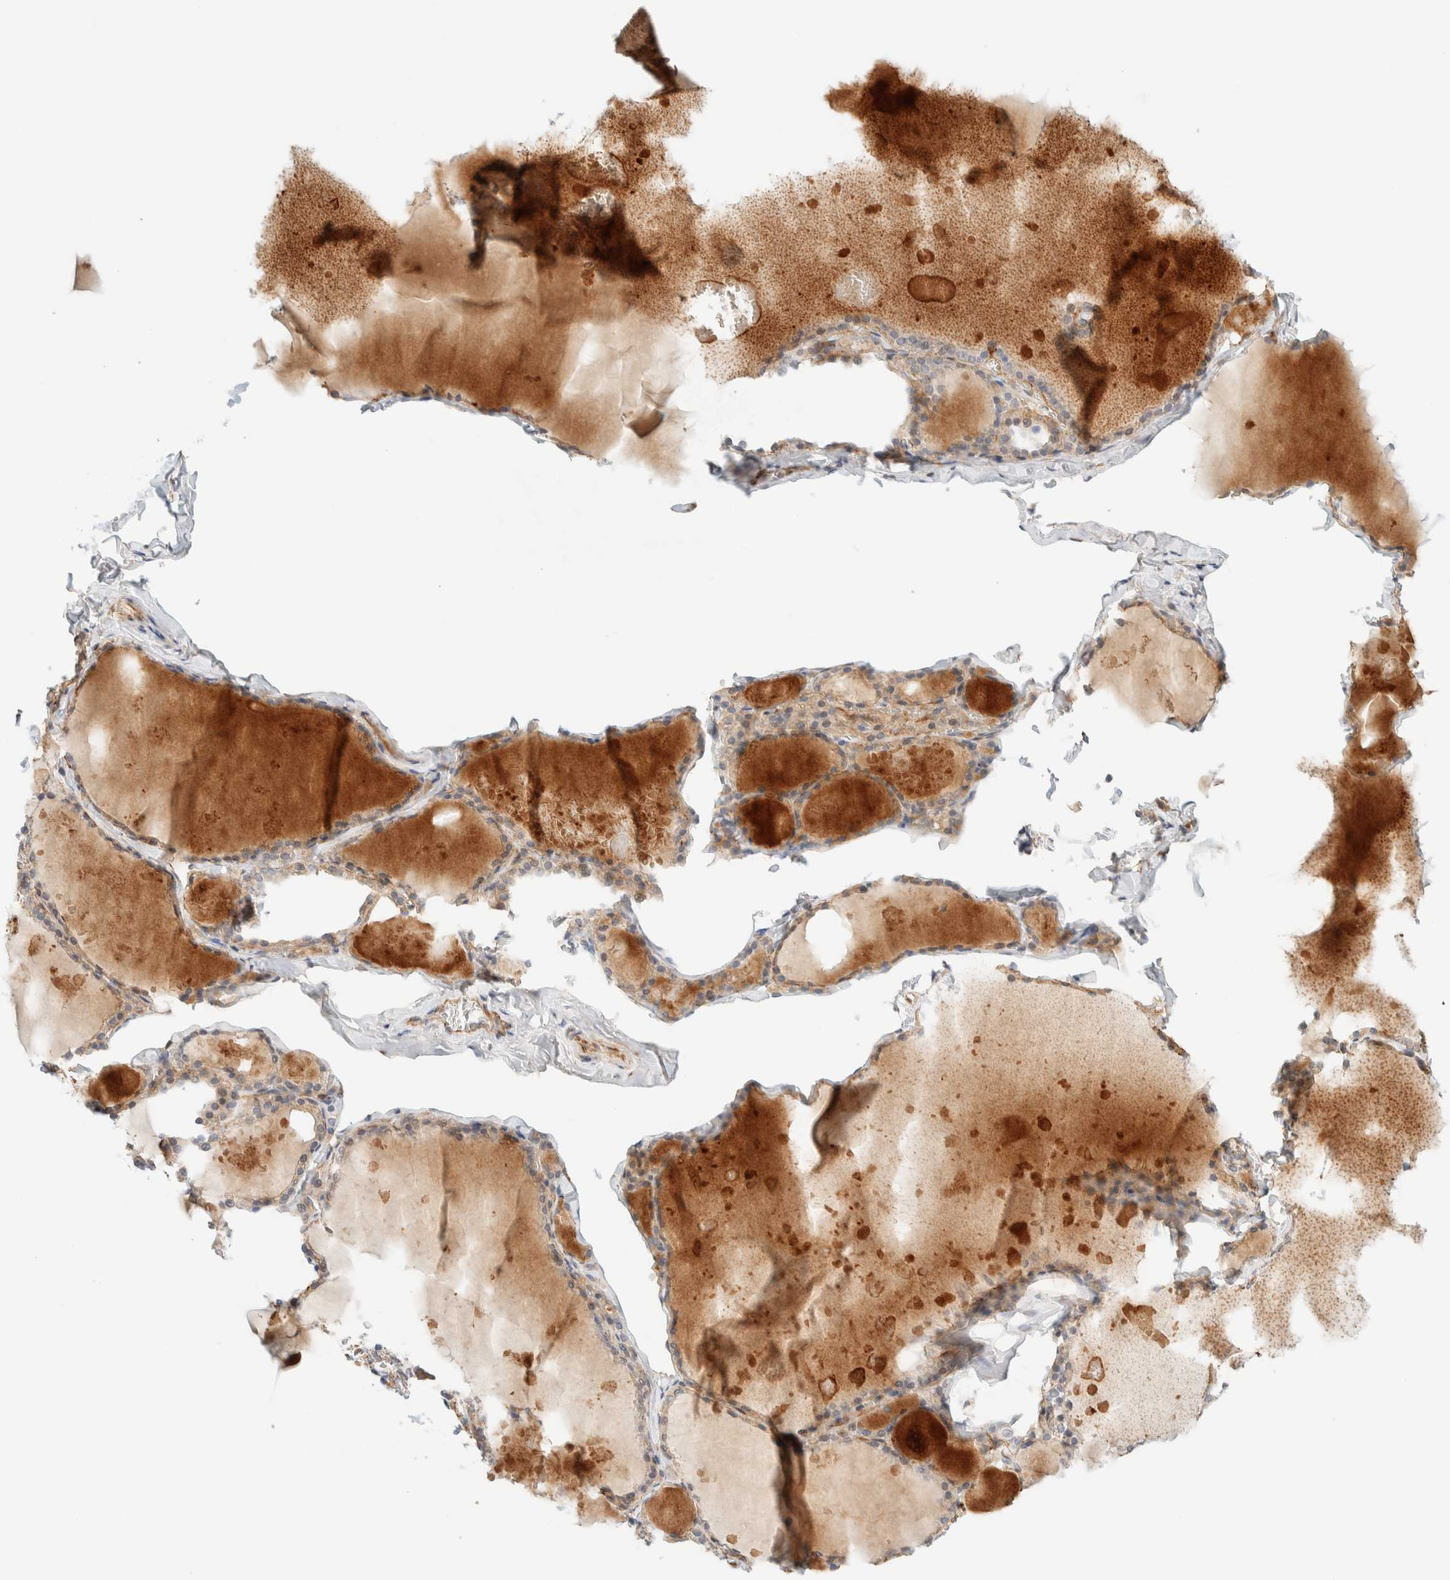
{"staining": {"intensity": "weak", "quantity": ">75%", "location": "cytoplasmic/membranous"}, "tissue": "thyroid gland", "cell_type": "Glandular cells", "image_type": "normal", "snomed": [{"axis": "morphology", "description": "Normal tissue, NOS"}, {"axis": "topography", "description": "Thyroid gland"}], "caption": "Protein expression analysis of normal human thyroid gland reveals weak cytoplasmic/membranous staining in about >75% of glandular cells. (IHC, brightfield microscopy, high magnification).", "gene": "FAT1", "patient": {"sex": "male", "age": 56}}